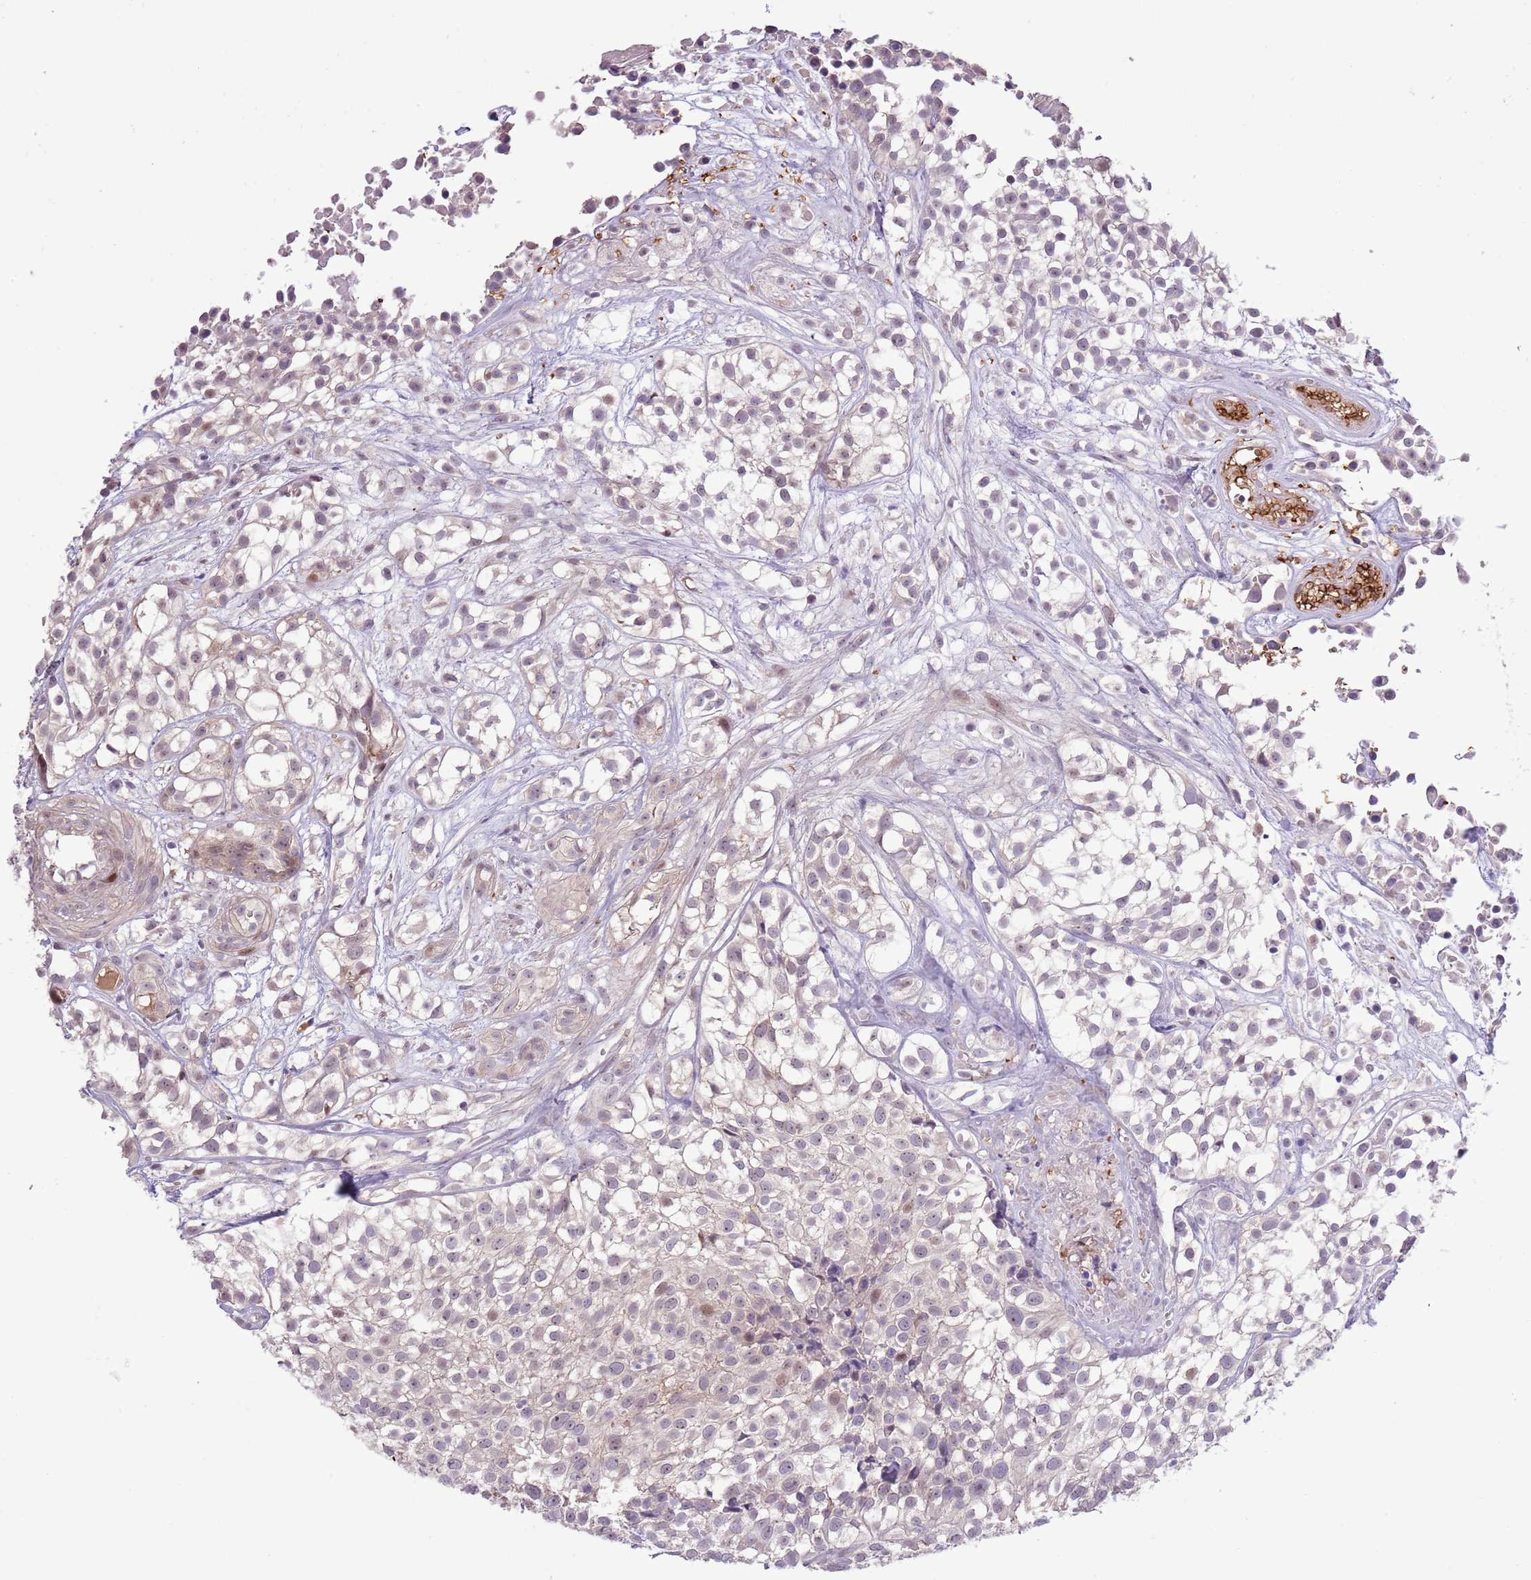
{"staining": {"intensity": "negative", "quantity": "none", "location": "none"}, "tissue": "urothelial cancer", "cell_type": "Tumor cells", "image_type": "cancer", "snomed": [{"axis": "morphology", "description": "Urothelial carcinoma, High grade"}, {"axis": "topography", "description": "Urinary bladder"}], "caption": "Immunohistochemical staining of urothelial cancer reveals no significant expression in tumor cells.", "gene": "SHROOM3", "patient": {"sex": "male", "age": 56}}